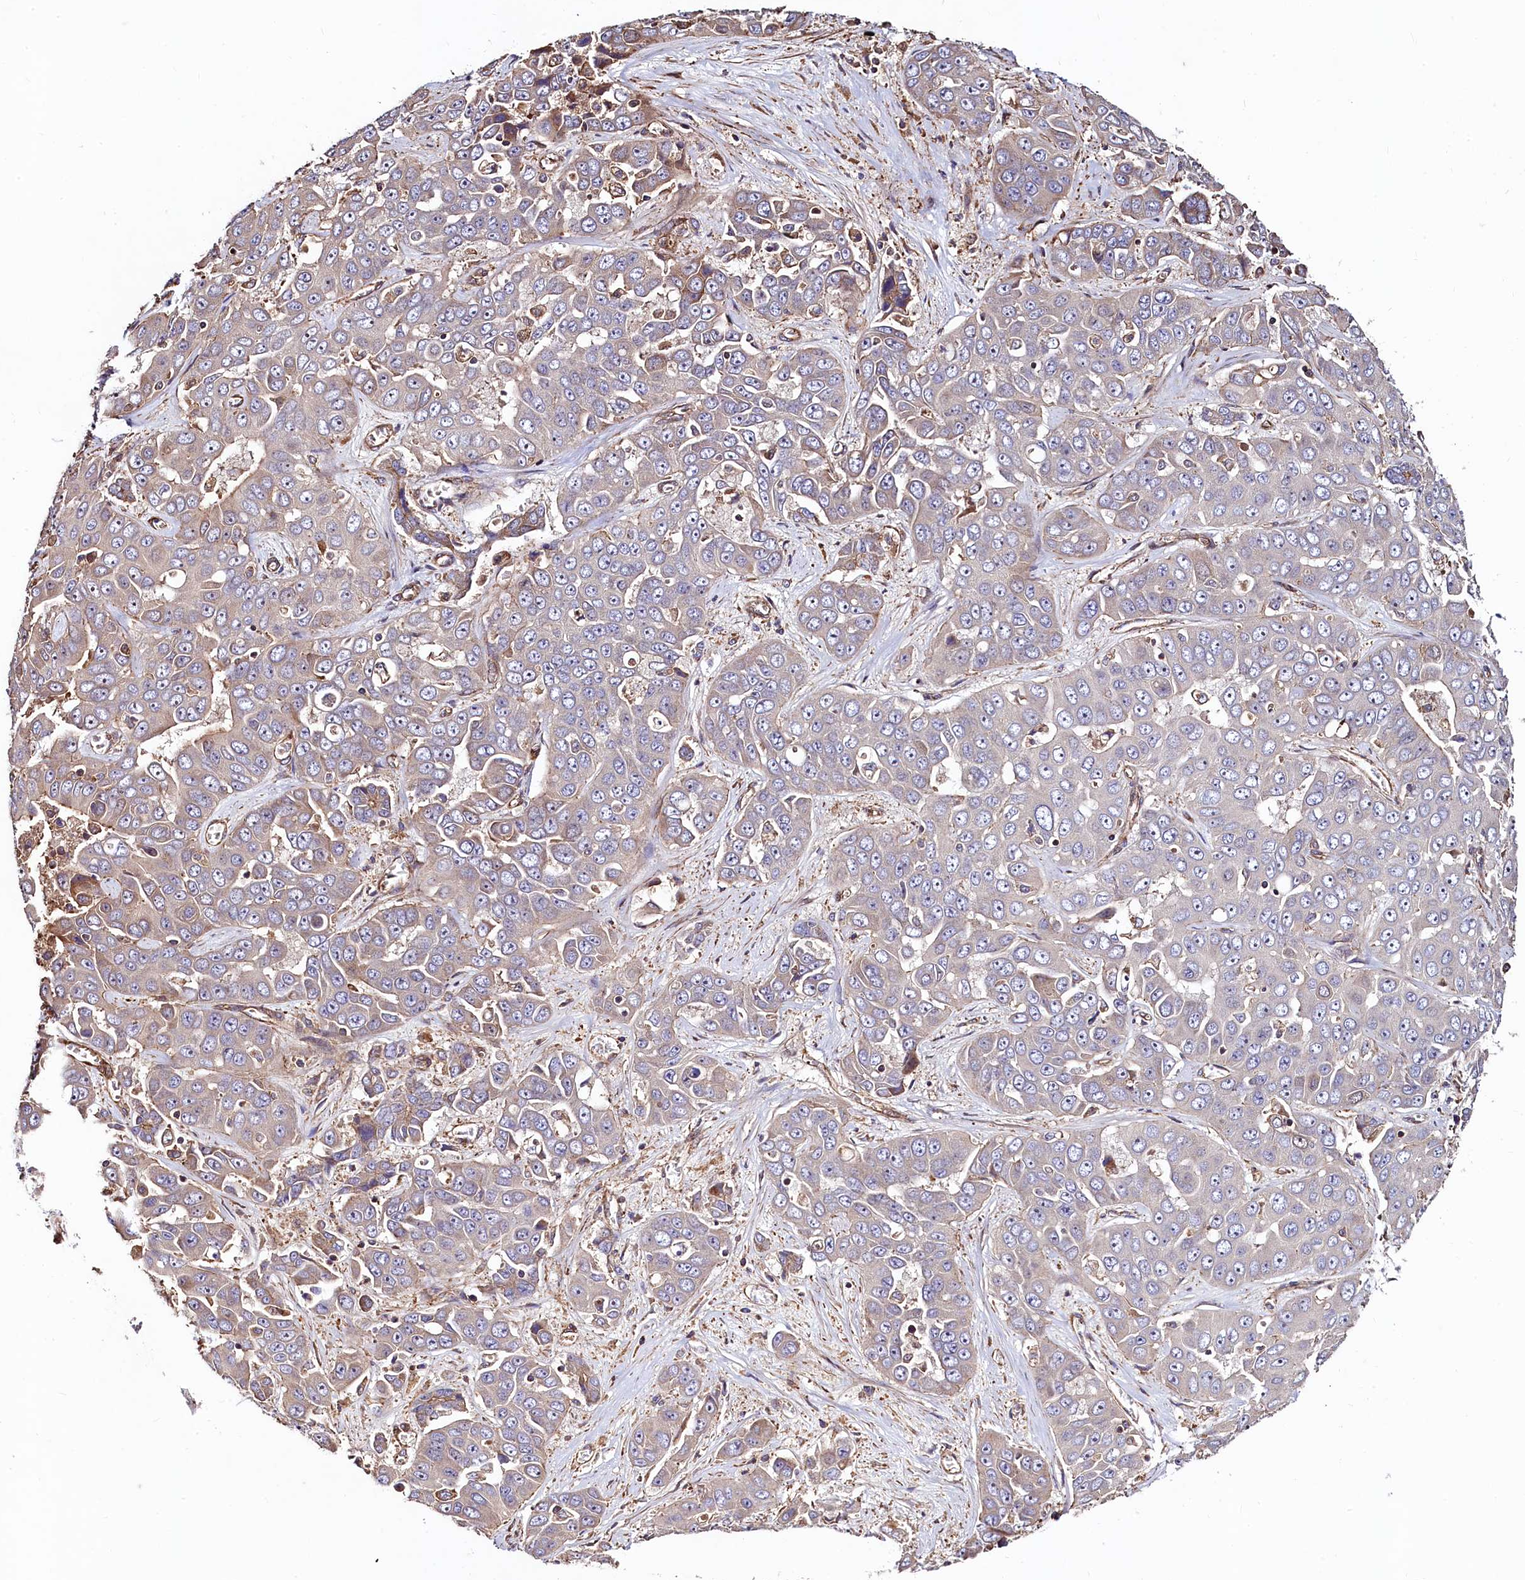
{"staining": {"intensity": "weak", "quantity": "<25%", "location": "cytoplasmic/membranous"}, "tissue": "liver cancer", "cell_type": "Tumor cells", "image_type": "cancer", "snomed": [{"axis": "morphology", "description": "Cholangiocarcinoma"}, {"axis": "topography", "description": "Liver"}], "caption": "This is a histopathology image of immunohistochemistry (IHC) staining of cholangiocarcinoma (liver), which shows no positivity in tumor cells.", "gene": "KLHDC4", "patient": {"sex": "female", "age": 52}}